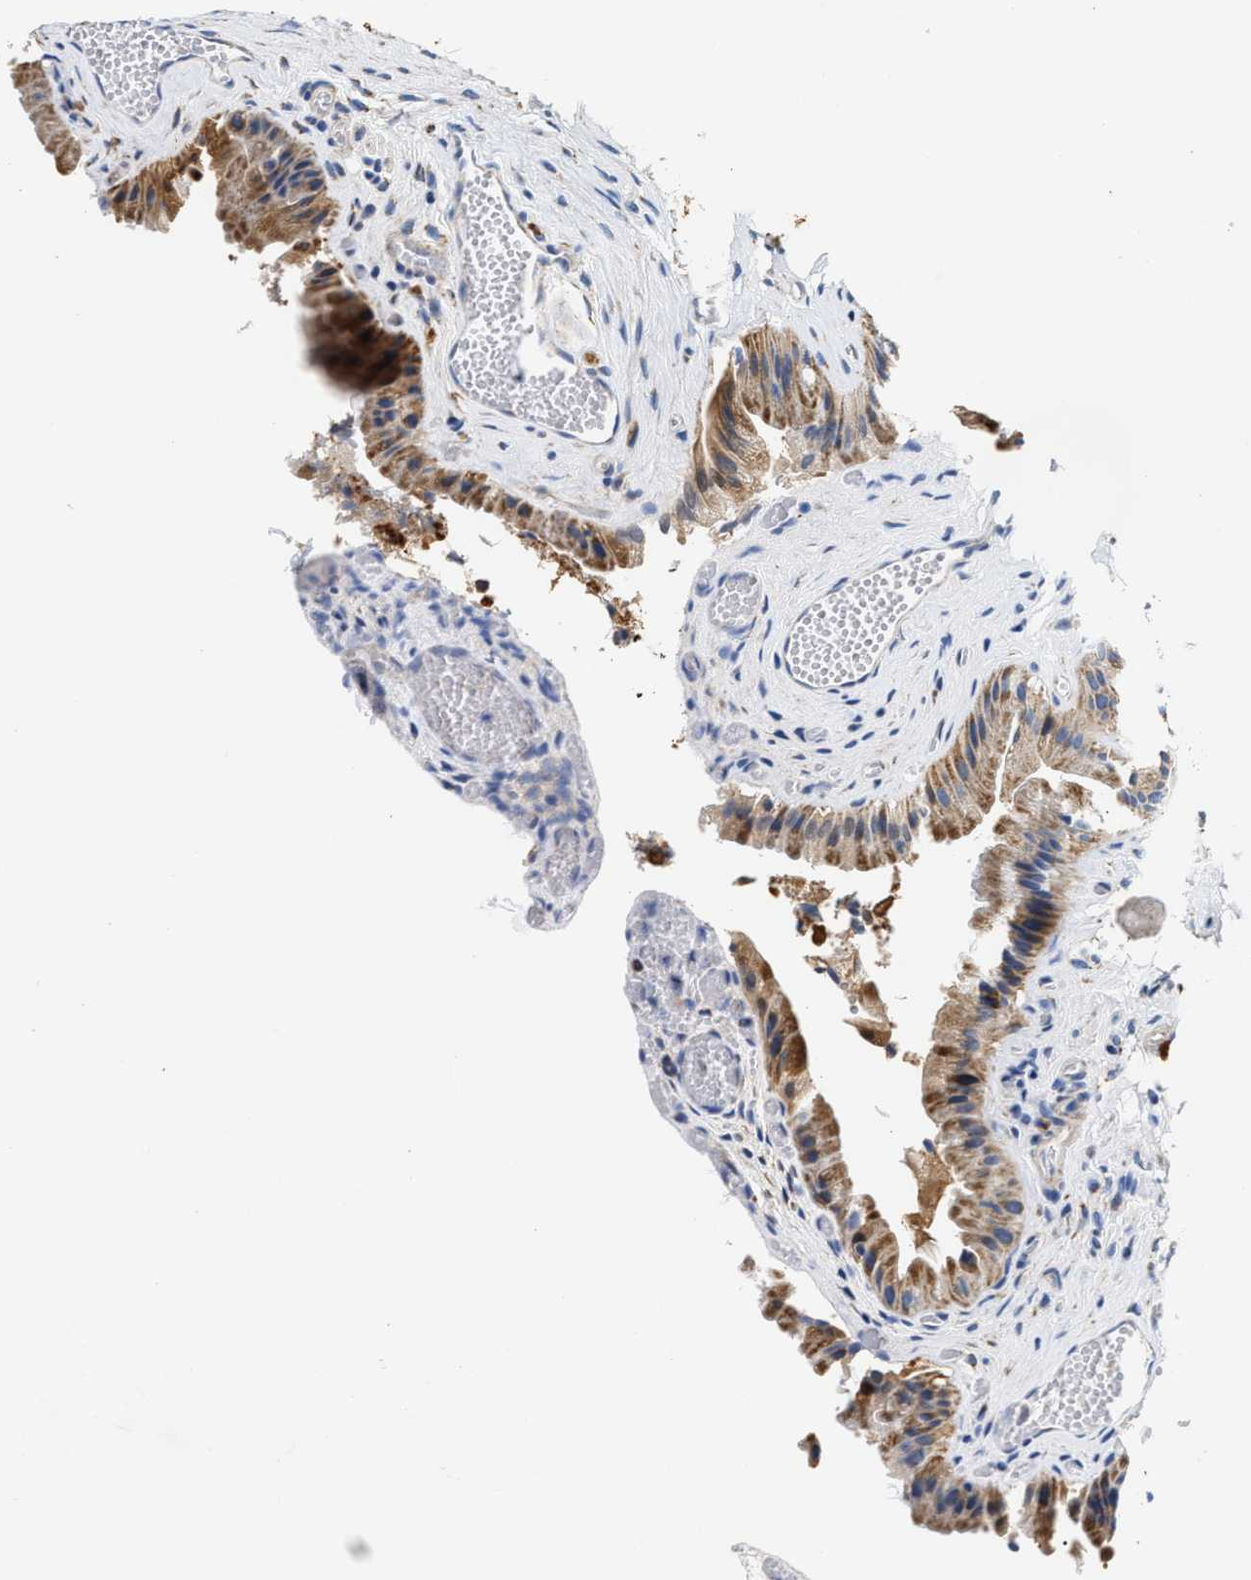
{"staining": {"intensity": "strong", "quantity": ">75%", "location": "cytoplasmic/membranous"}, "tissue": "gallbladder", "cell_type": "Glandular cells", "image_type": "normal", "snomed": [{"axis": "morphology", "description": "Normal tissue, NOS"}, {"axis": "topography", "description": "Gallbladder"}], "caption": "Immunohistochemical staining of benign human gallbladder exhibits high levels of strong cytoplasmic/membranous staining in about >75% of glandular cells. Using DAB (brown) and hematoxylin (blue) stains, captured at high magnification using brightfield microscopy.", "gene": "ACADVL", "patient": {"sex": "male", "age": 49}}